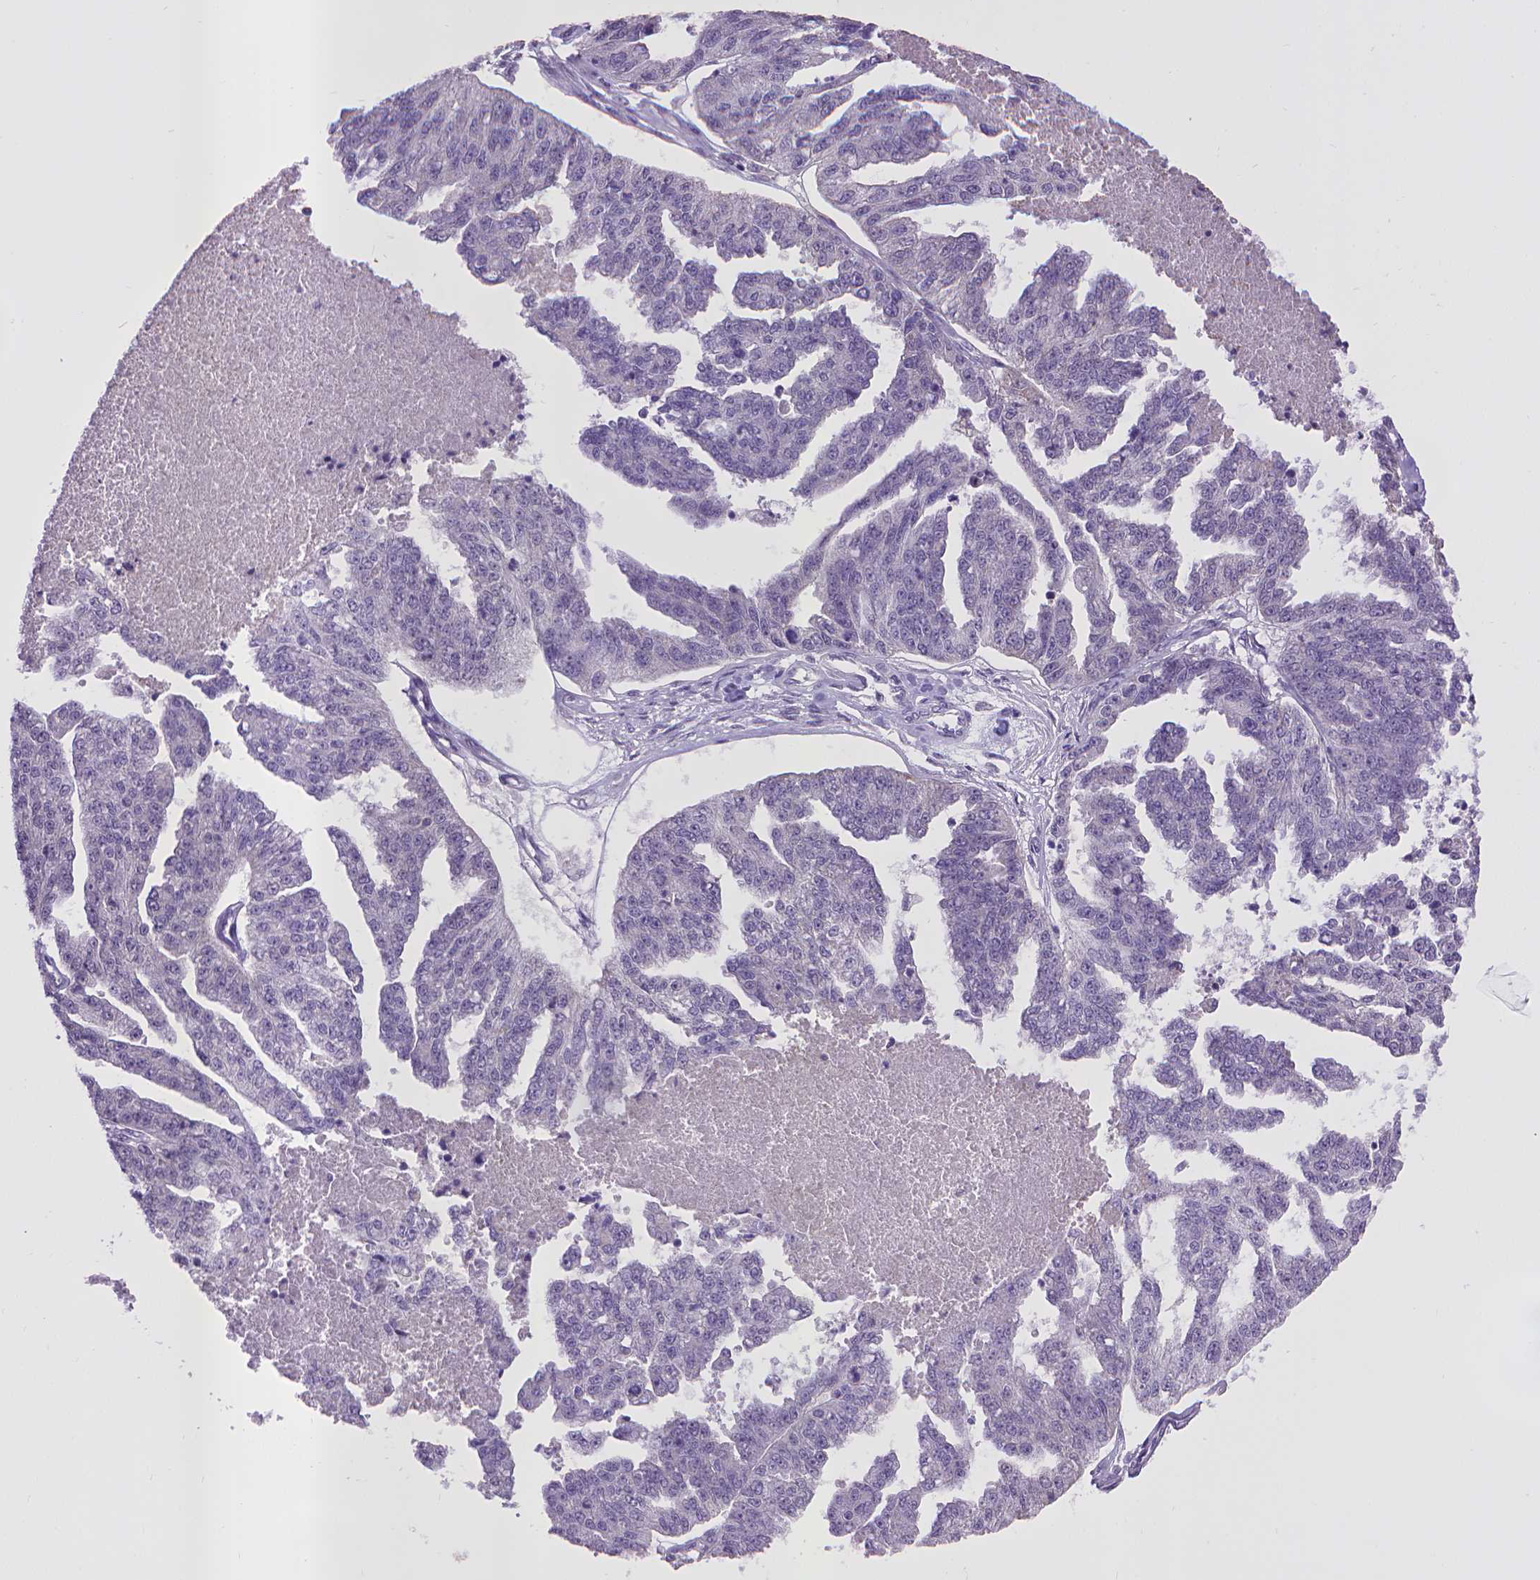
{"staining": {"intensity": "negative", "quantity": "none", "location": "none"}, "tissue": "ovarian cancer", "cell_type": "Tumor cells", "image_type": "cancer", "snomed": [{"axis": "morphology", "description": "Cystadenocarcinoma, serous, NOS"}, {"axis": "topography", "description": "Ovary"}], "caption": "DAB (3,3'-diaminobenzidine) immunohistochemical staining of ovarian cancer (serous cystadenocarcinoma) demonstrates no significant positivity in tumor cells.", "gene": "KMO", "patient": {"sex": "female", "age": 58}}